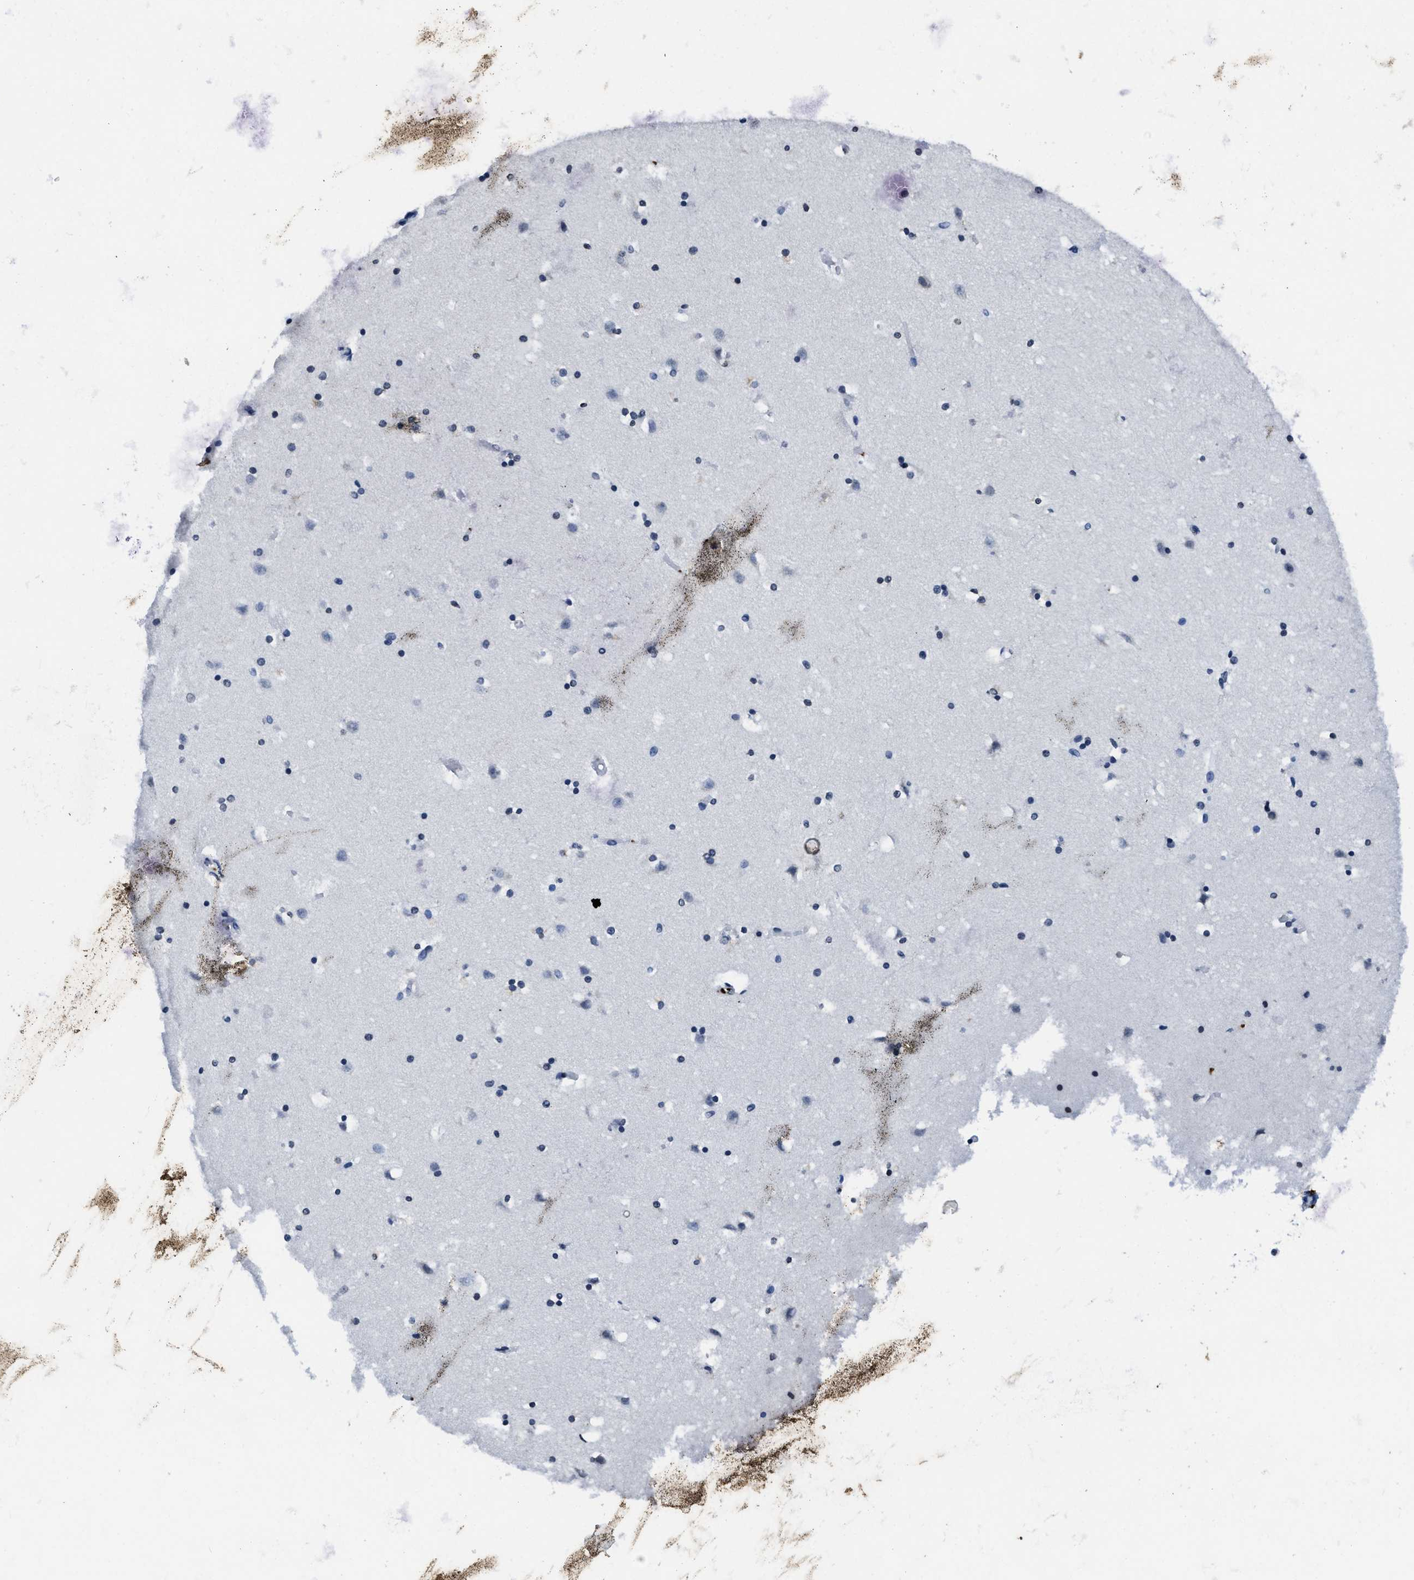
{"staining": {"intensity": "negative", "quantity": "none", "location": "none"}, "tissue": "caudate", "cell_type": "Glial cells", "image_type": "normal", "snomed": [{"axis": "morphology", "description": "Normal tissue, NOS"}, {"axis": "topography", "description": "Lateral ventricle wall"}], "caption": "DAB (3,3'-diaminobenzidine) immunohistochemical staining of normal human caudate reveals no significant positivity in glial cells.", "gene": "ITGA2B", "patient": {"sex": "male", "age": 45}}